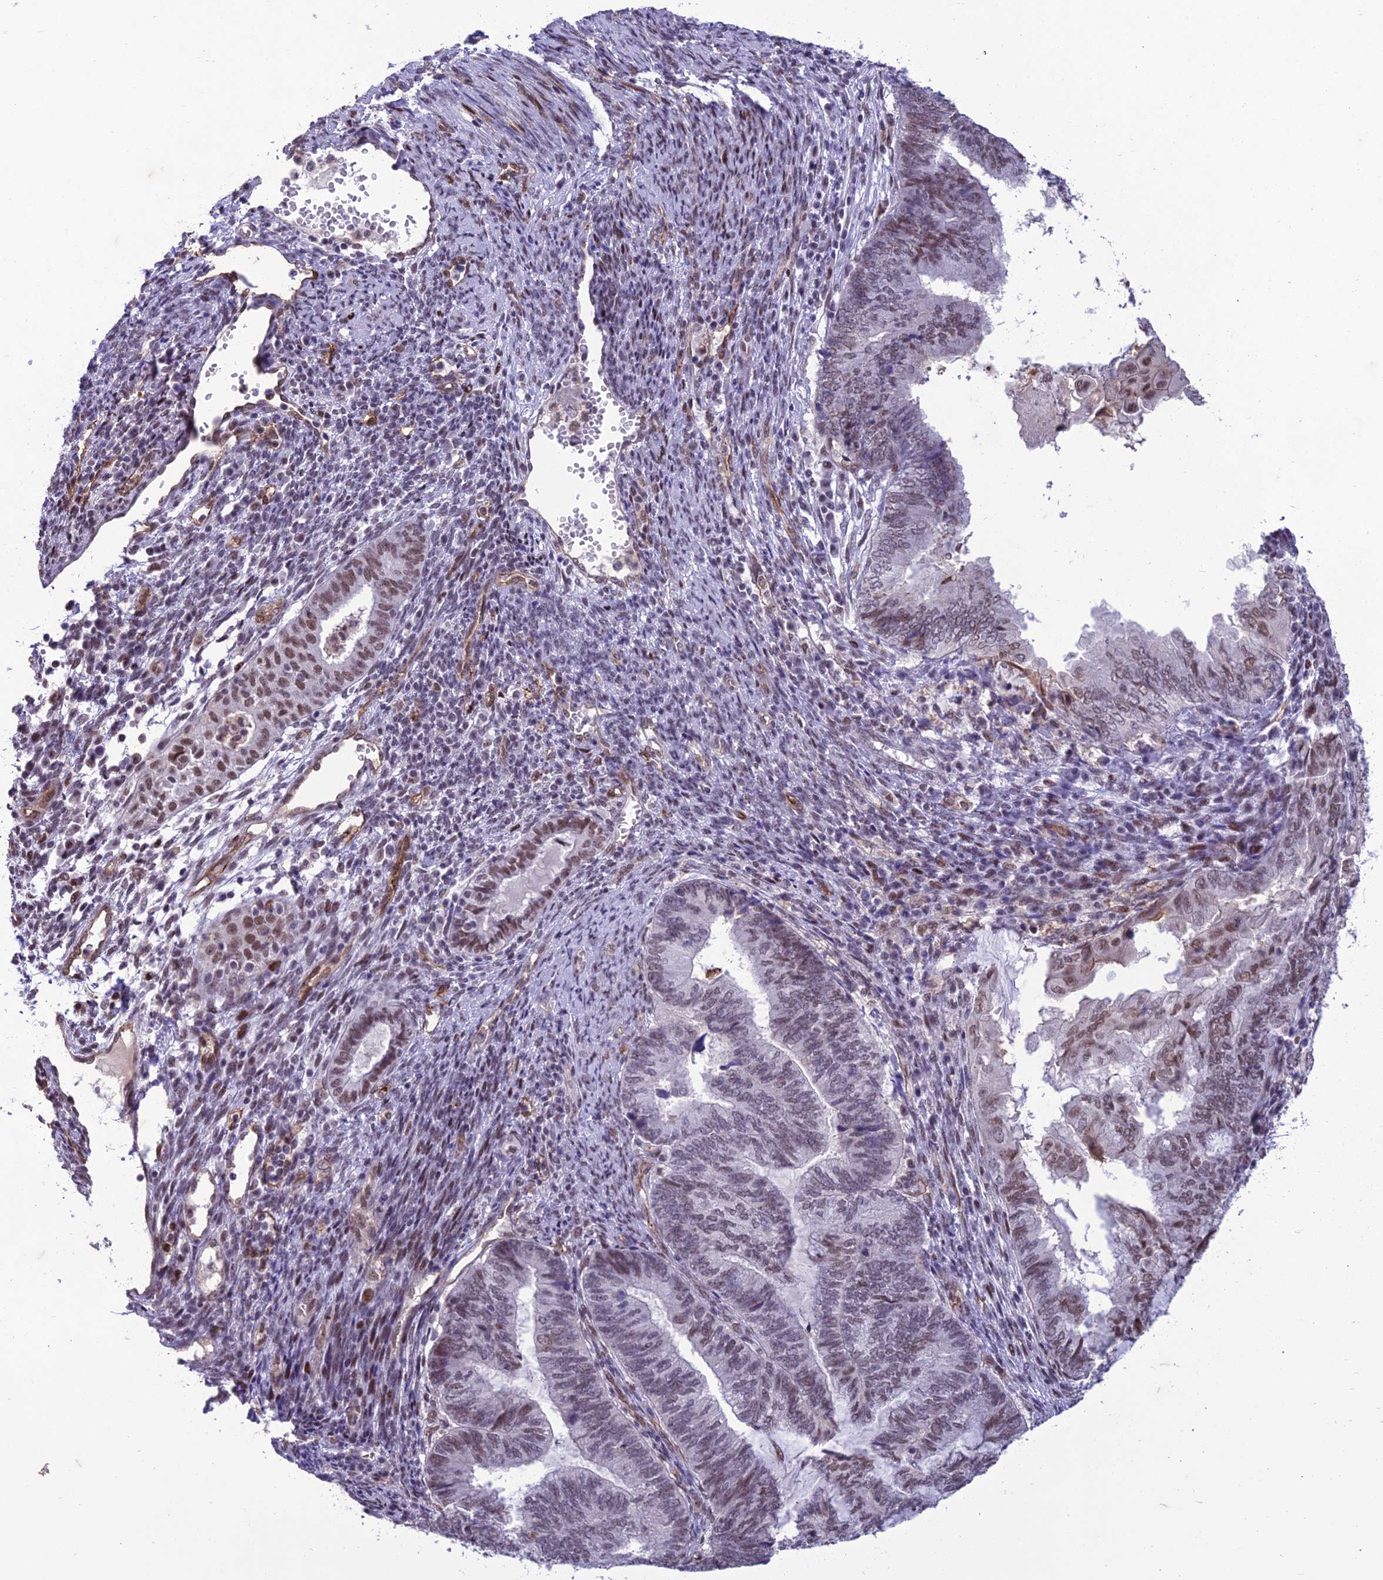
{"staining": {"intensity": "weak", "quantity": "25%-75%", "location": "nuclear"}, "tissue": "endometrial cancer", "cell_type": "Tumor cells", "image_type": "cancer", "snomed": [{"axis": "morphology", "description": "Adenocarcinoma, NOS"}, {"axis": "topography", "description": "Uterus"}, {"axis": "topography", "description": "Endometrium"}], "caption": "A brown stain labels weak nuclear expression of a protein in human endometrial cancer (adenocarcinoma) tumor cells. The staining is performed using DAB brown chromogen to label protein expression. The nuclei are counter-stained blue using hematoxylin.", "gene": "RANBP3", "patient": {"sex": "female", "age": 70}}